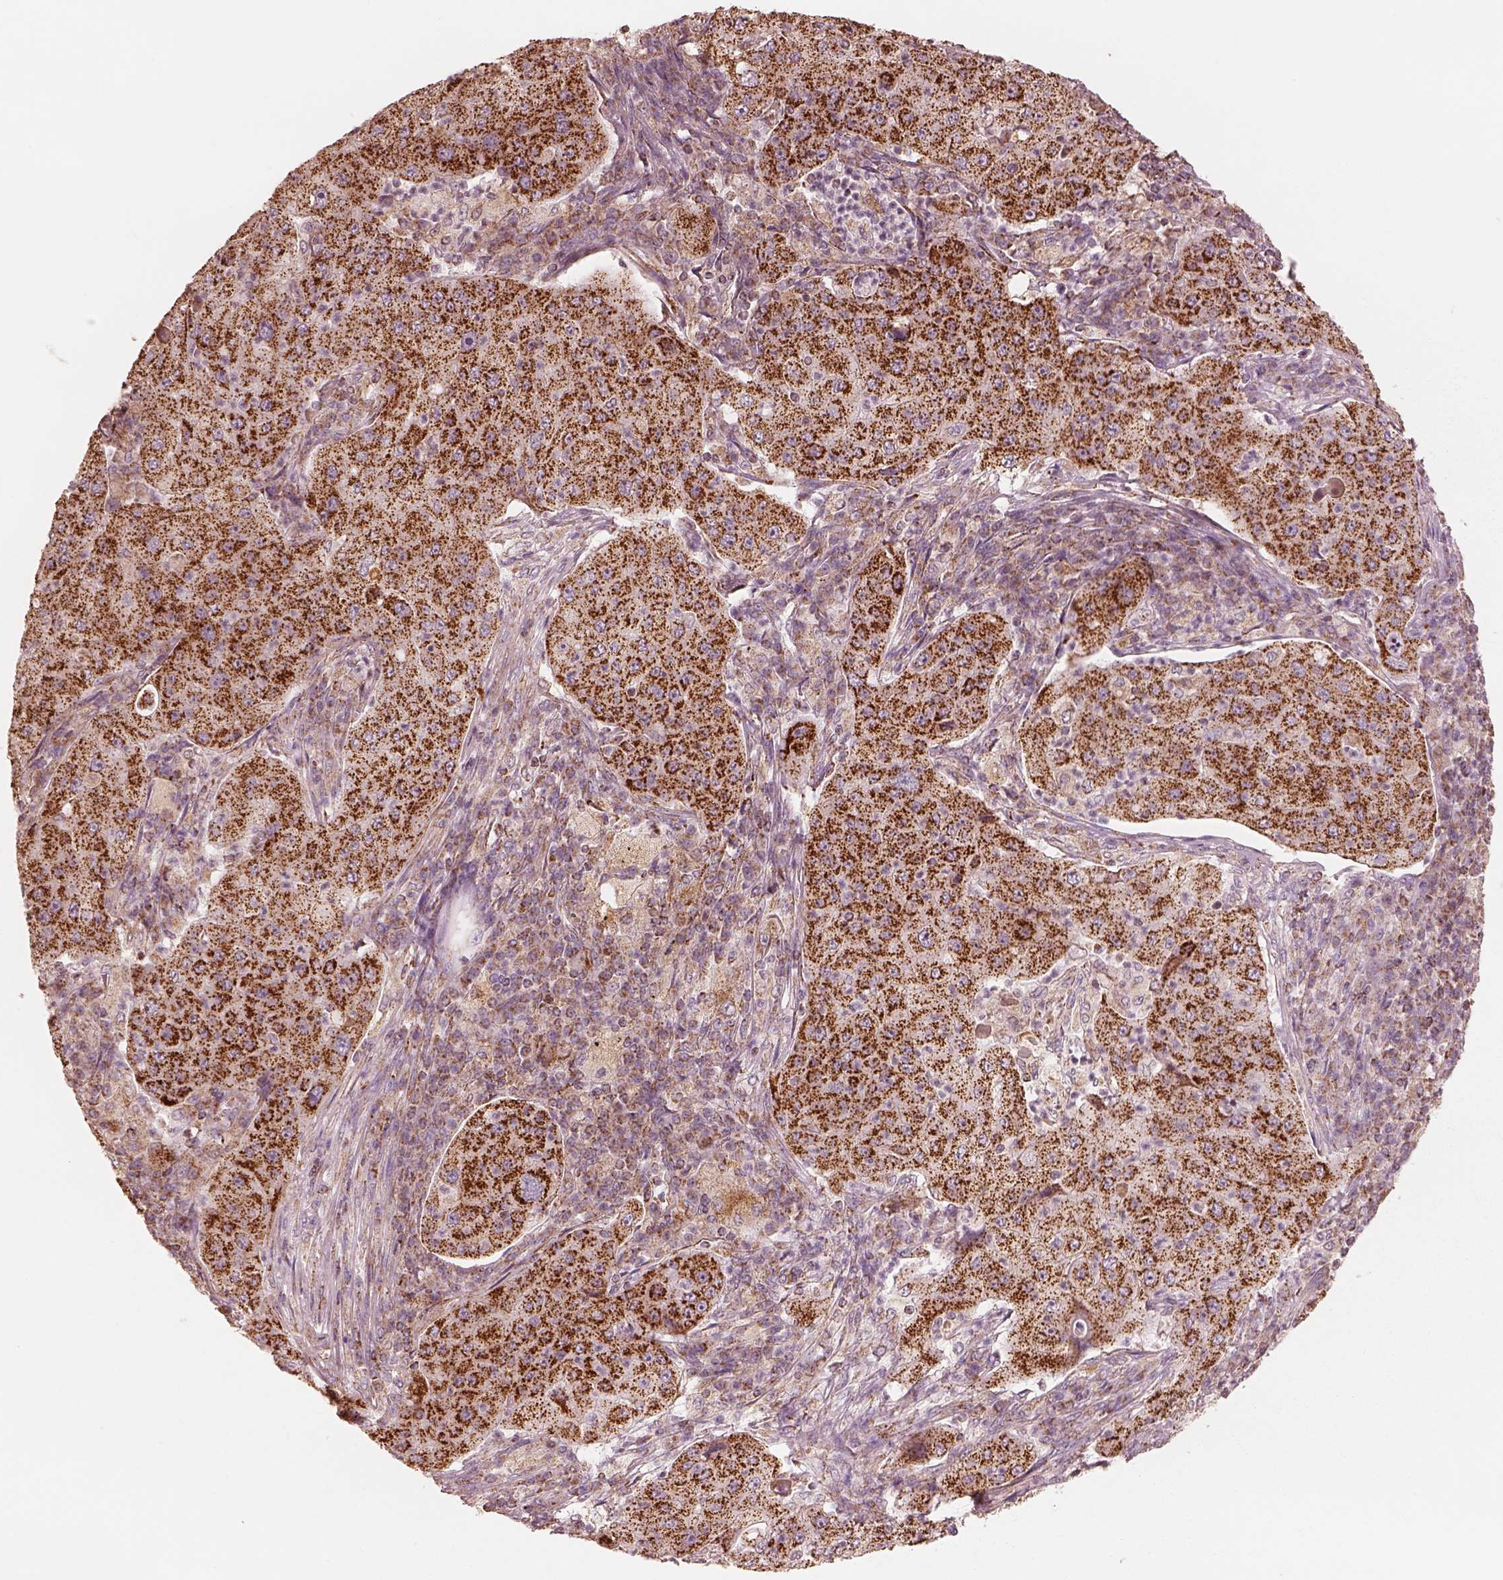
{"staining": {"intensity": "strong", "quantity": ">75%", "location": "cytoplasmic/membranous"}, "tissue": "lung cancer", "cell_type": "Tumor cells", "image_type": "cancer", "snomed": [{"axis": "morphology", "description": "Squamous cell carcinoma, NOS"}, {"axis": "topography", "description": "Lung"}], "caption": "Immunohistochemistry (IHC) staining of lung squamous cell carcinoma, which exhibits high levels of strong cytoplasmic/membranous staining in approximately >75% of tumor cells indicating strong cytoplasmic/membranous protein staining. The staining was performed using DAB (brown) for protein detection and nuclei were counterstained in hematoxylin (blue).", "gene": "ENTPD6", "patient": {"sex": "female", "age": 59}}